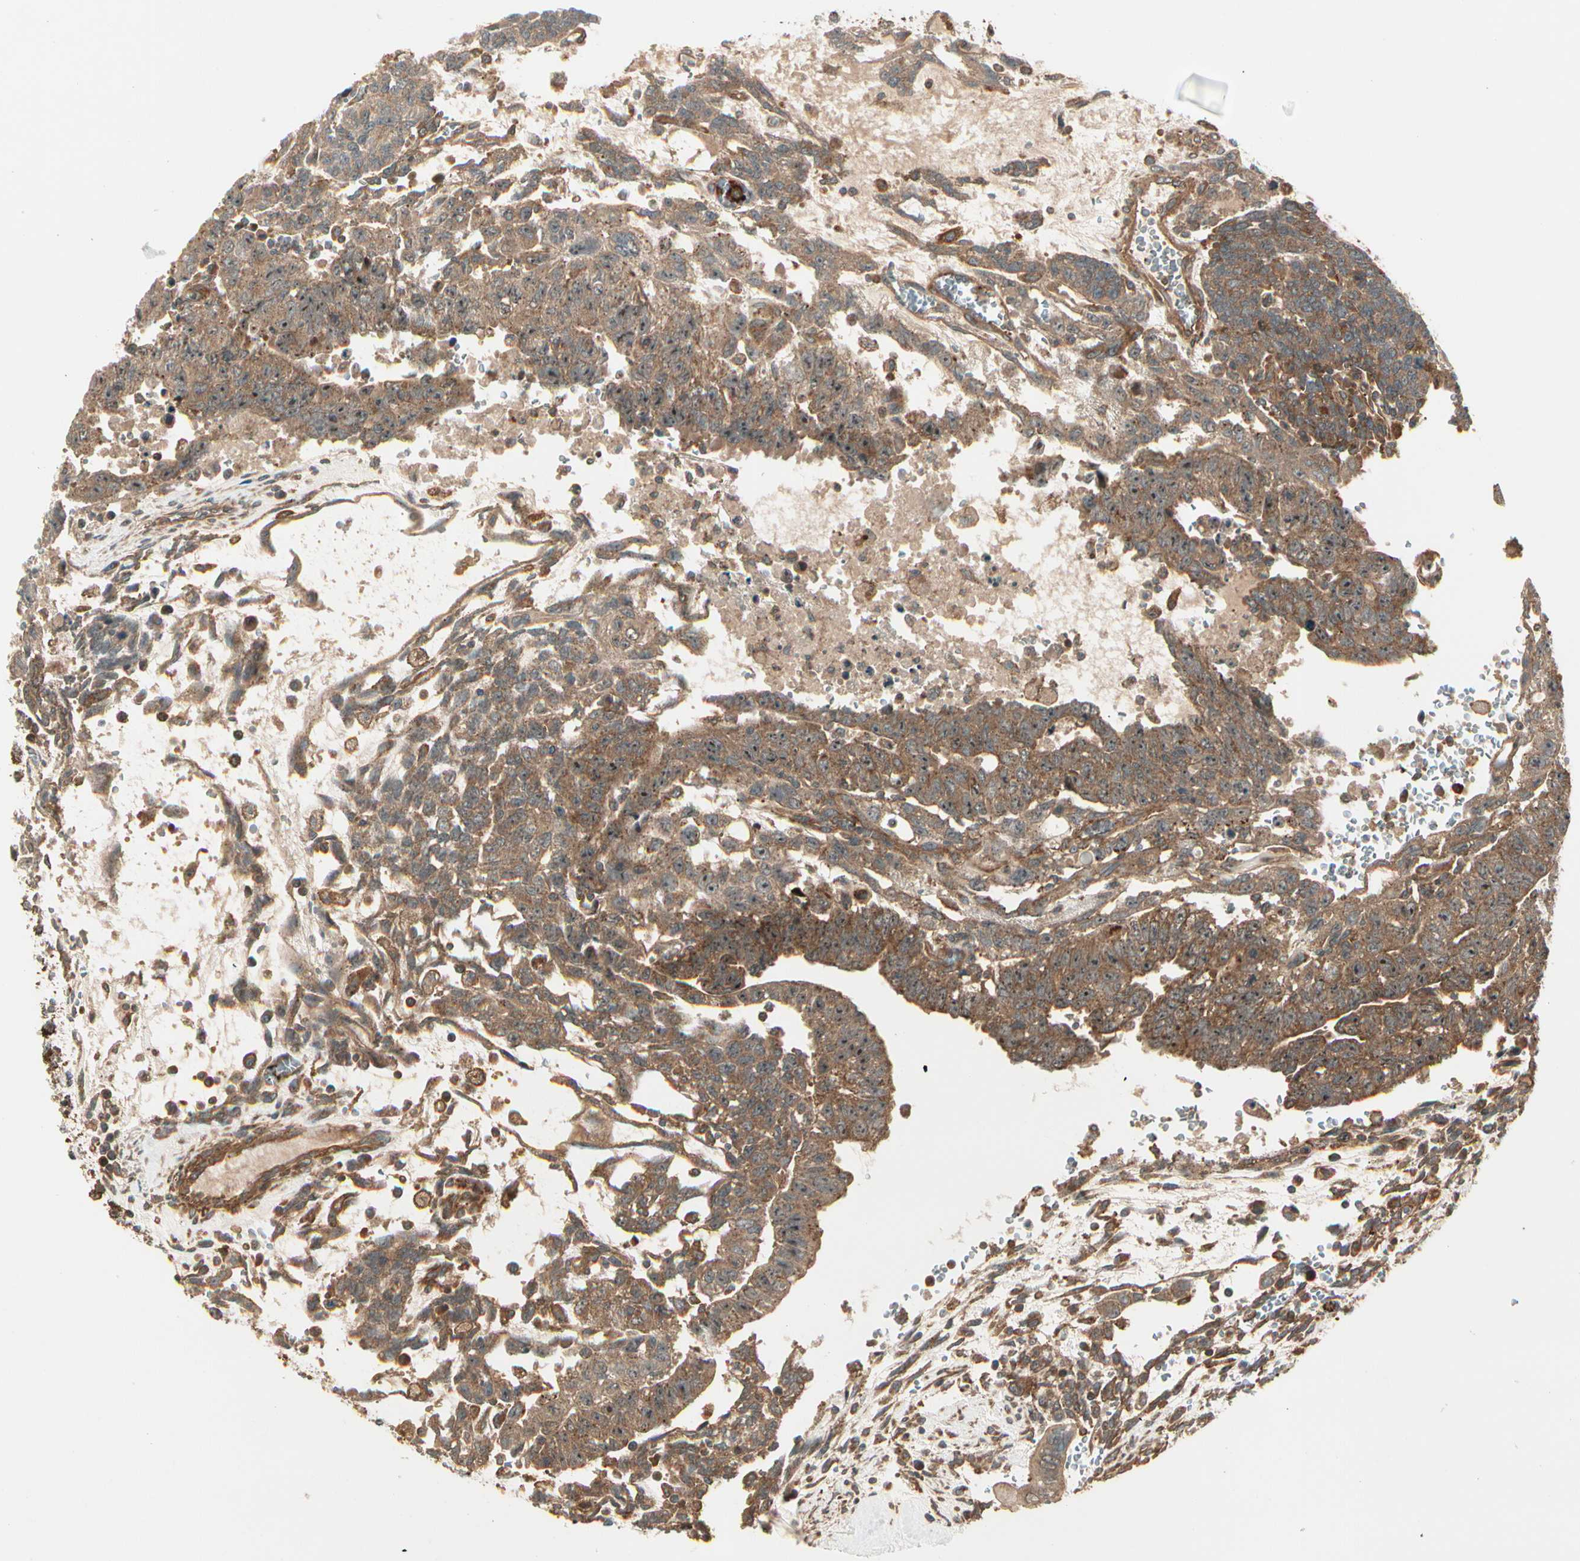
{"staining": {"intensity": "strong", "quantity": ">75%", "location": "cytoplasmic/membranous"}, "tissue": "testis cancer", "cell_type": "Tumor cells", "image_type": "cancer", "snomed": [{"axis": "morphology", "description": "Seminoma, NOS"}, {"axis": "morphology", "description": "Carcinoma, Embryonal, NOS"}, {"axis": "topography", "description": "Testis"}], "caption": "IHC of testis embryonal carcinoma reveals high levels of strong cytoplasmic/membranous staining in approximately >75% of tumor cells.", "gene": "FKBP15", "patient": {"sex": "male", "age": 52}}